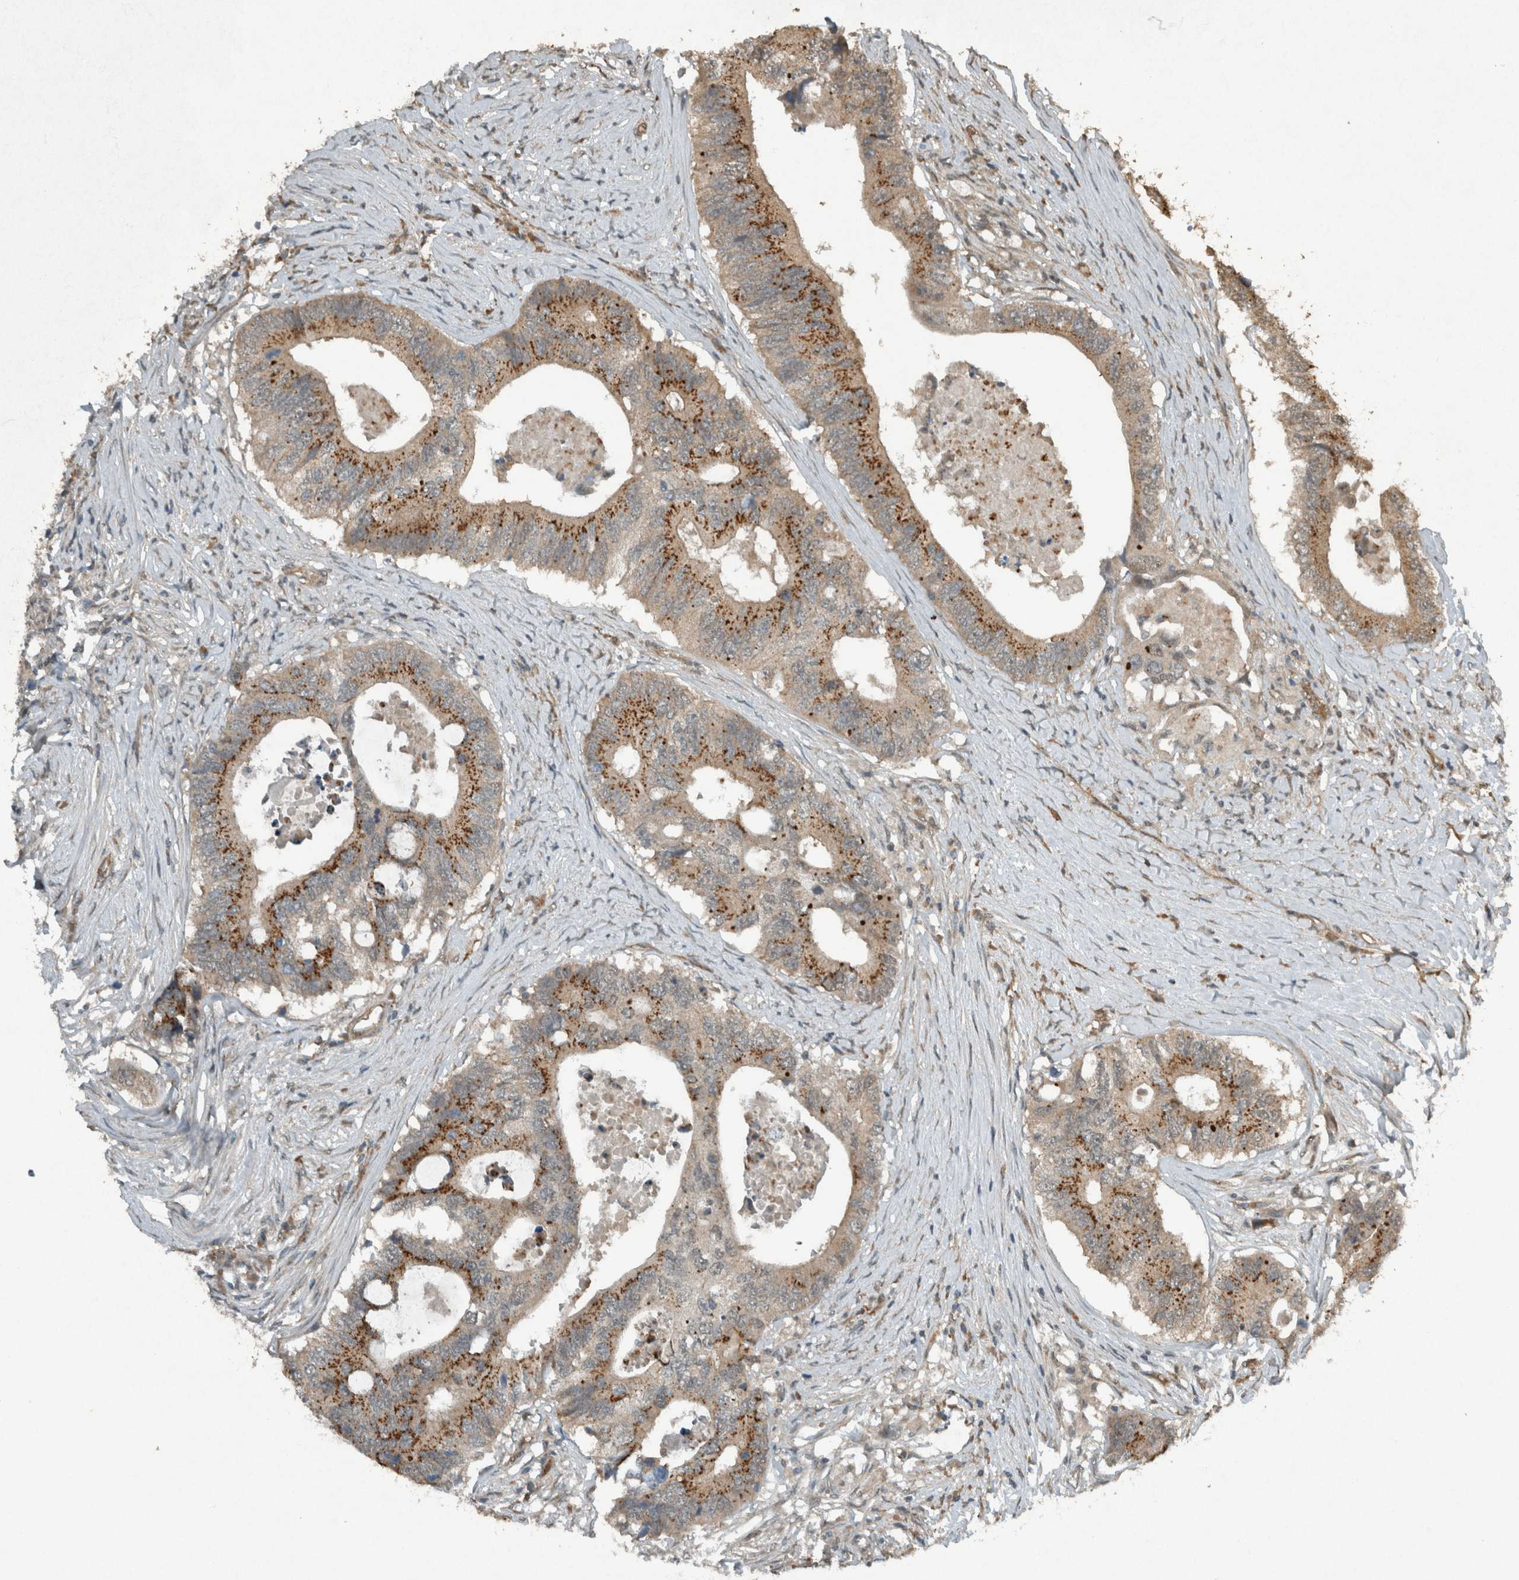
{"staining": {"intensity": "moderate", "quantity": ">75%", "location": "cytoplasmic/membranous"}, "tissue": "colorectal cancer", "cell_type": "Tumor cells", "image_type": "cancer", "snomed": [{"axis": "morphology", "description": "Adenocarcinoma, NOS"}, {"axis": "topography", "description": "Colon"}], "caption": "Colorectal adenocarcinoma stained with a protein marker demonstrates moderate staining in tumor cells.", "gene": "ARHGEF12", "patient": {"sex": "male", "age": 71}}